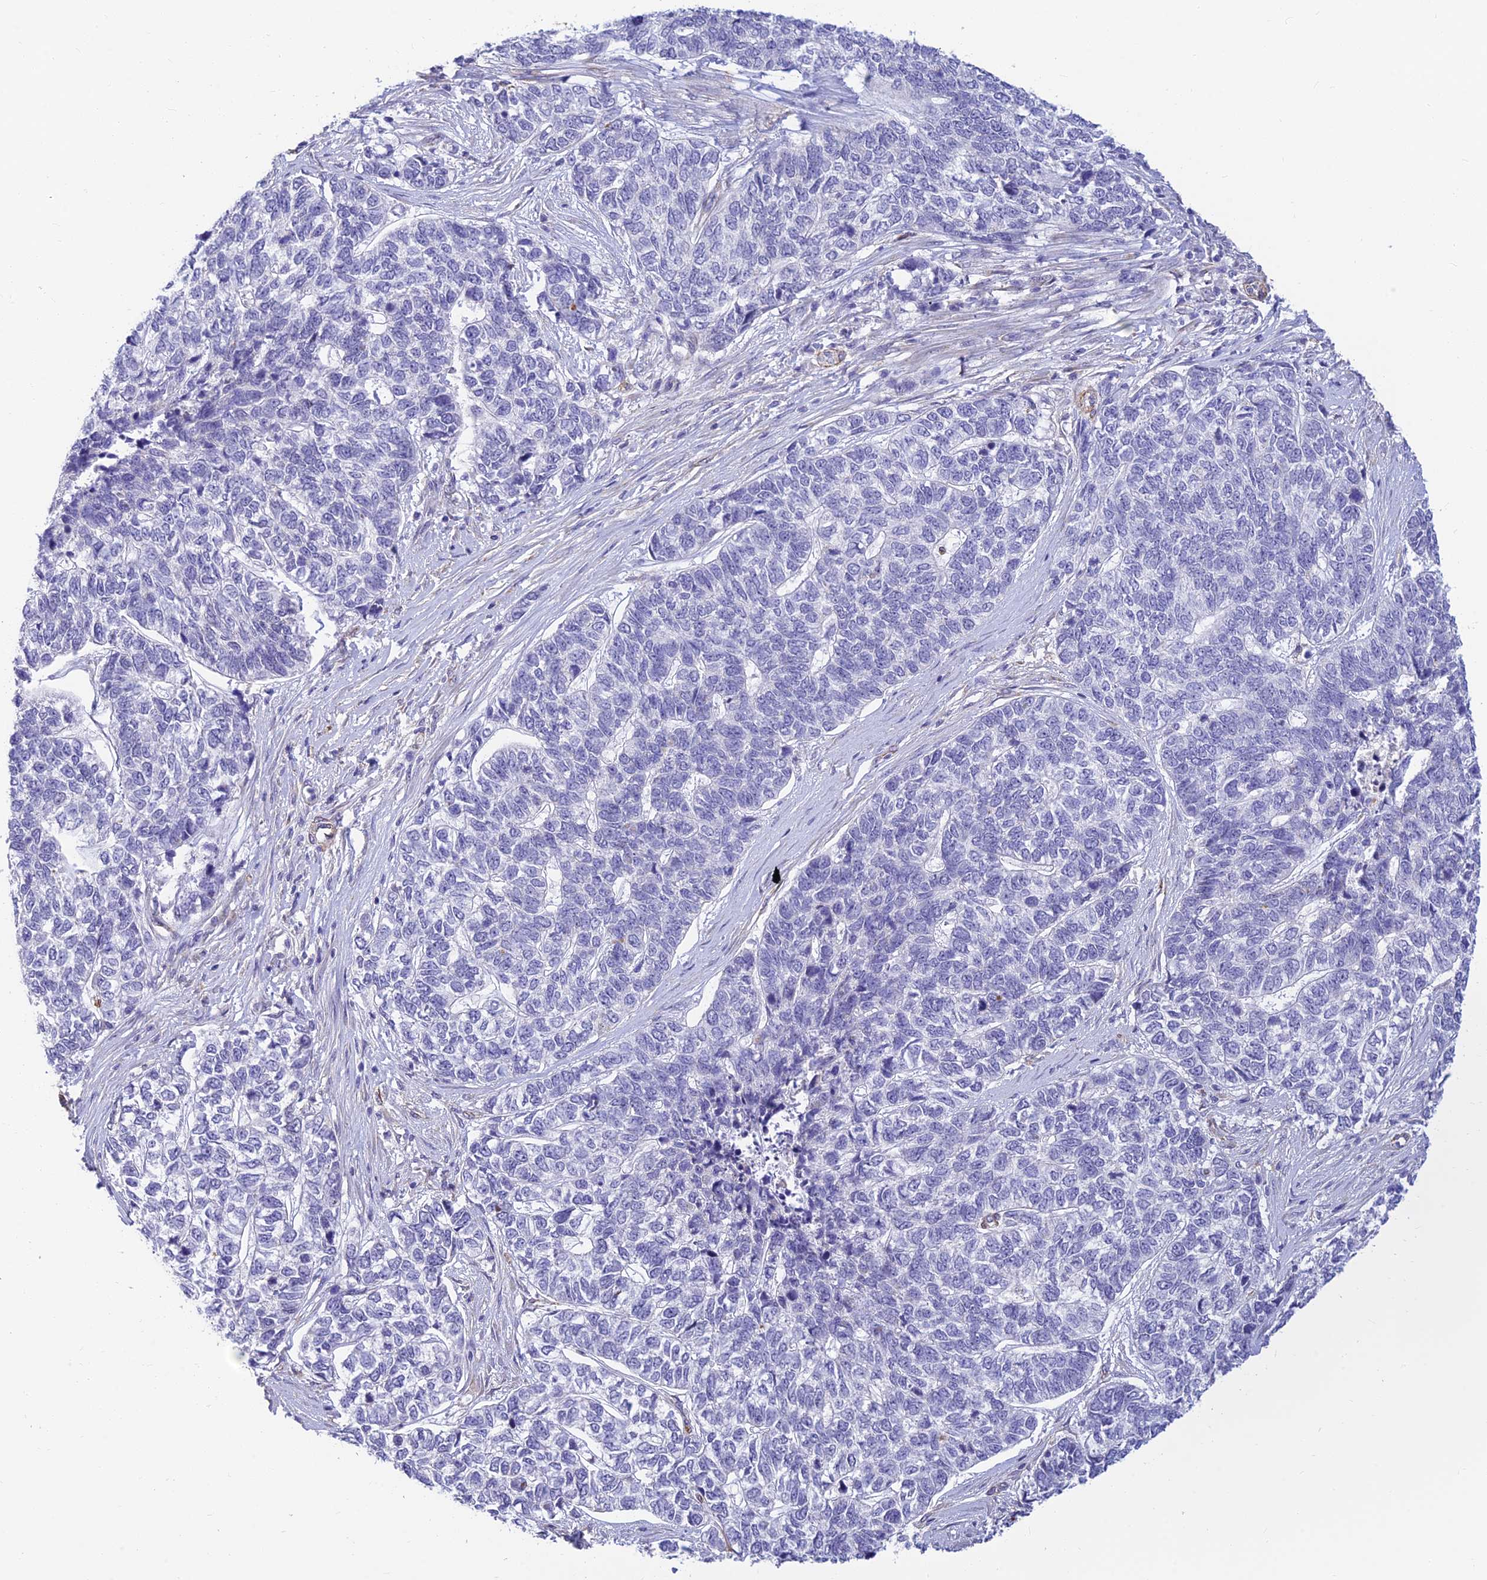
{"staining": {"intensity": "negative", "quantity": "none", "location": "none"}, "tissue": "skin cancer", "cell_type": "Tumor cells", "image_type": "cancer", "snomed": [{"axis": "morphology", "description": "Basal cell carcinoma"}, {"axis": "topography", "description": "Skin"}], "caption": "This photomicrograph is of skin cancer (basal cell carcinoma) stained with immunohistochemistry to label a protein in brown with the nuclei are counter-stained blue. There is no expression in tumor cells.", "gene": "ALDH1L2", "patient": {"sex": "female", "age": 65}}